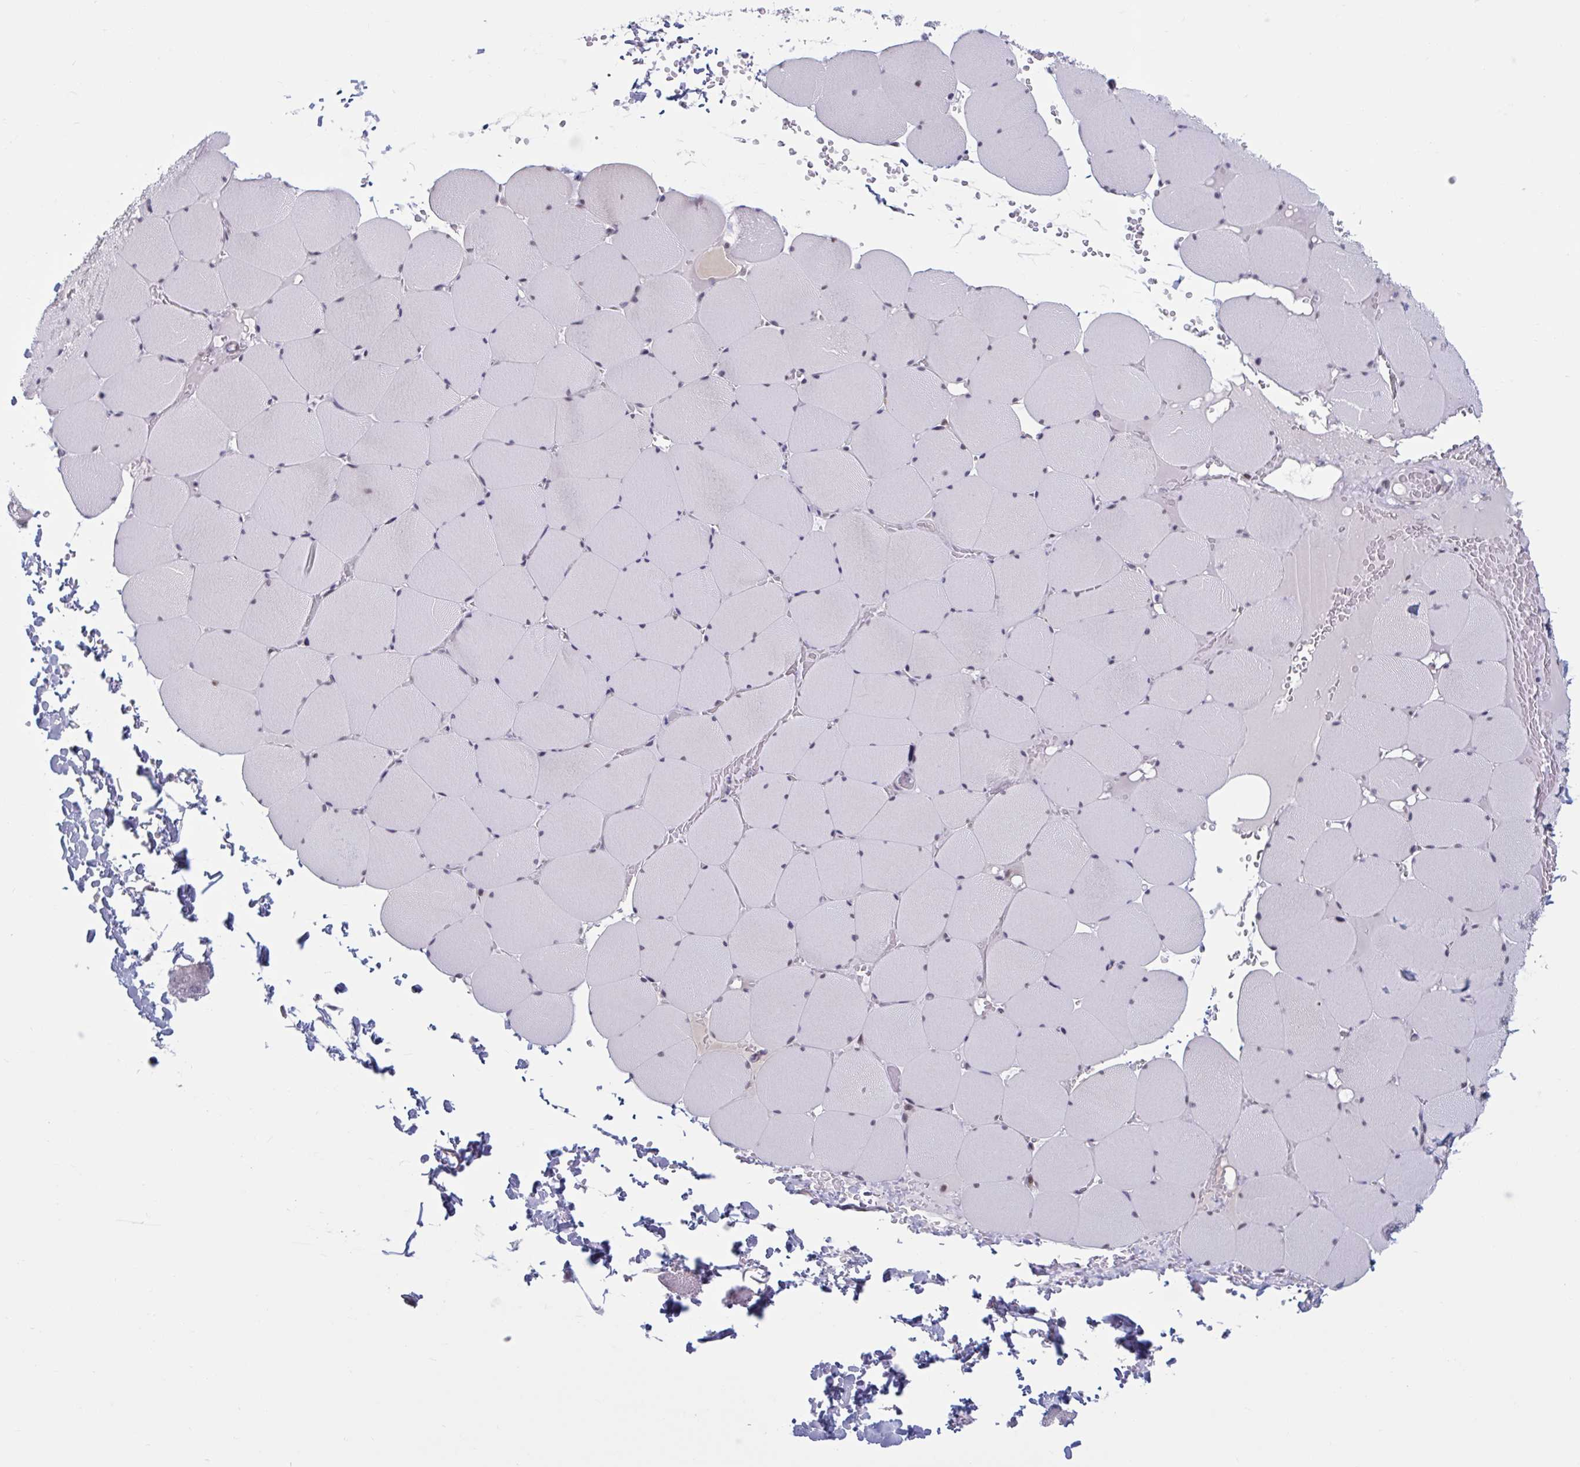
{"staining": {"intensity": "negative", "quantity": "none", "location": "none"}, "tissue": "skeletal muscle", "cell_type": "Myocytes", "image_type": "normal", "snomed": [{"axis": "morphology", "description": "Normal tissue, NOS"}, {"axis": "topography", "description": "Skeletal muscle"}, {"axis": "topography", "description": "Head-Neck"}], "caption": "High magnification brightfield microscopy of unremarkable skeletal muscle stained with DAB (3,3'-diaminobenzidine) (brown) and counterstained with hematoxylin (blue): myocytes show no significant positivity.", "gene": "HSD17B6", "patient": {"sex": "male", "age": 66}}